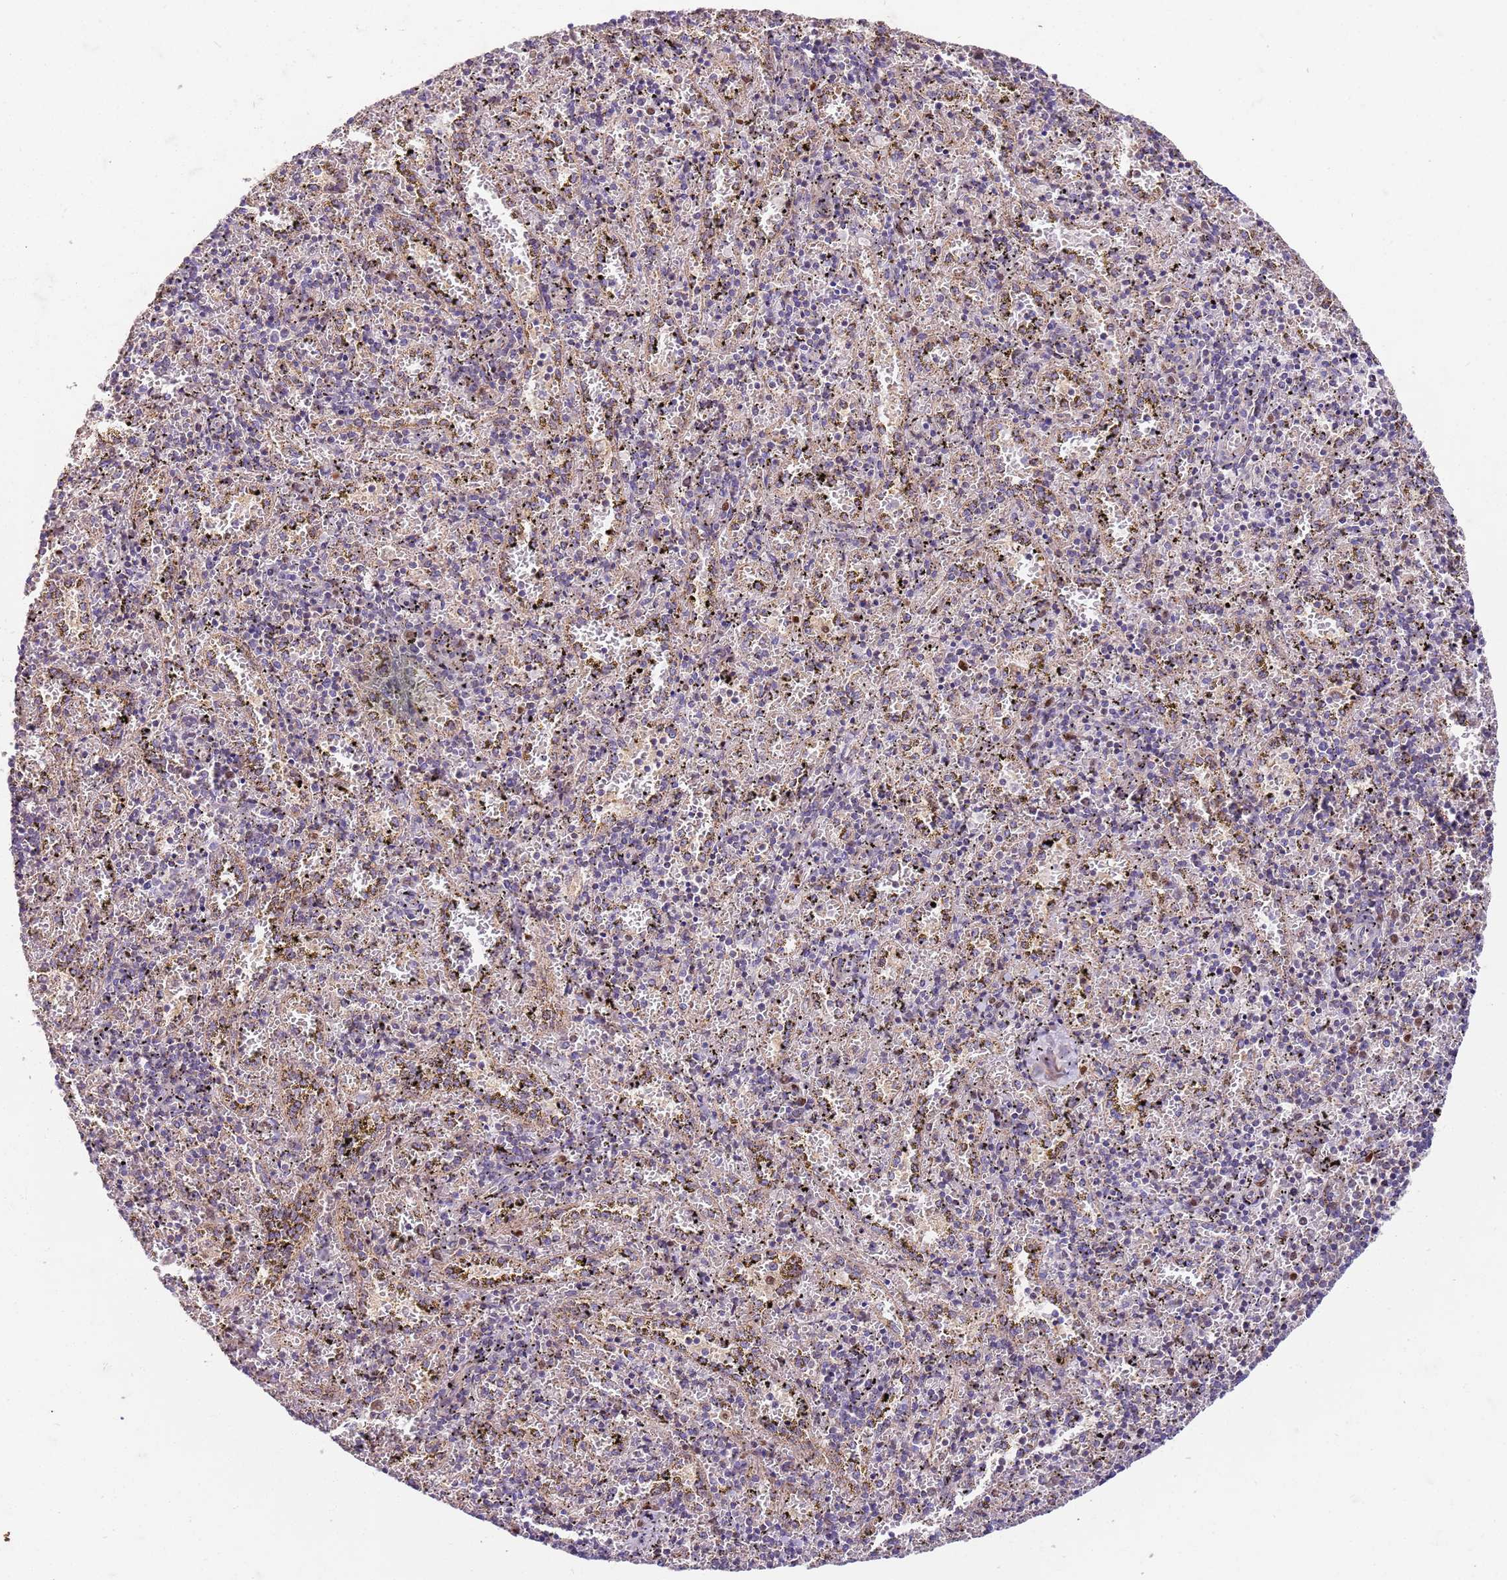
{"staining": {"intensity": "negative", "quantity": "none", "location": "none"}, "tissue": "spleen", "cell_type": "Cells in red pulp", "image_type": "normal", "snomed": [{"axis": "morphology", "description": "Normal tissue, NOS"}, {"axis": "topography", "description": "Spleen"}], "caption": "The image shows no staining of cells in red pulp in normal spleen.", "gene": "OSBP", "patient": {"sex": "male", "age": 11}}